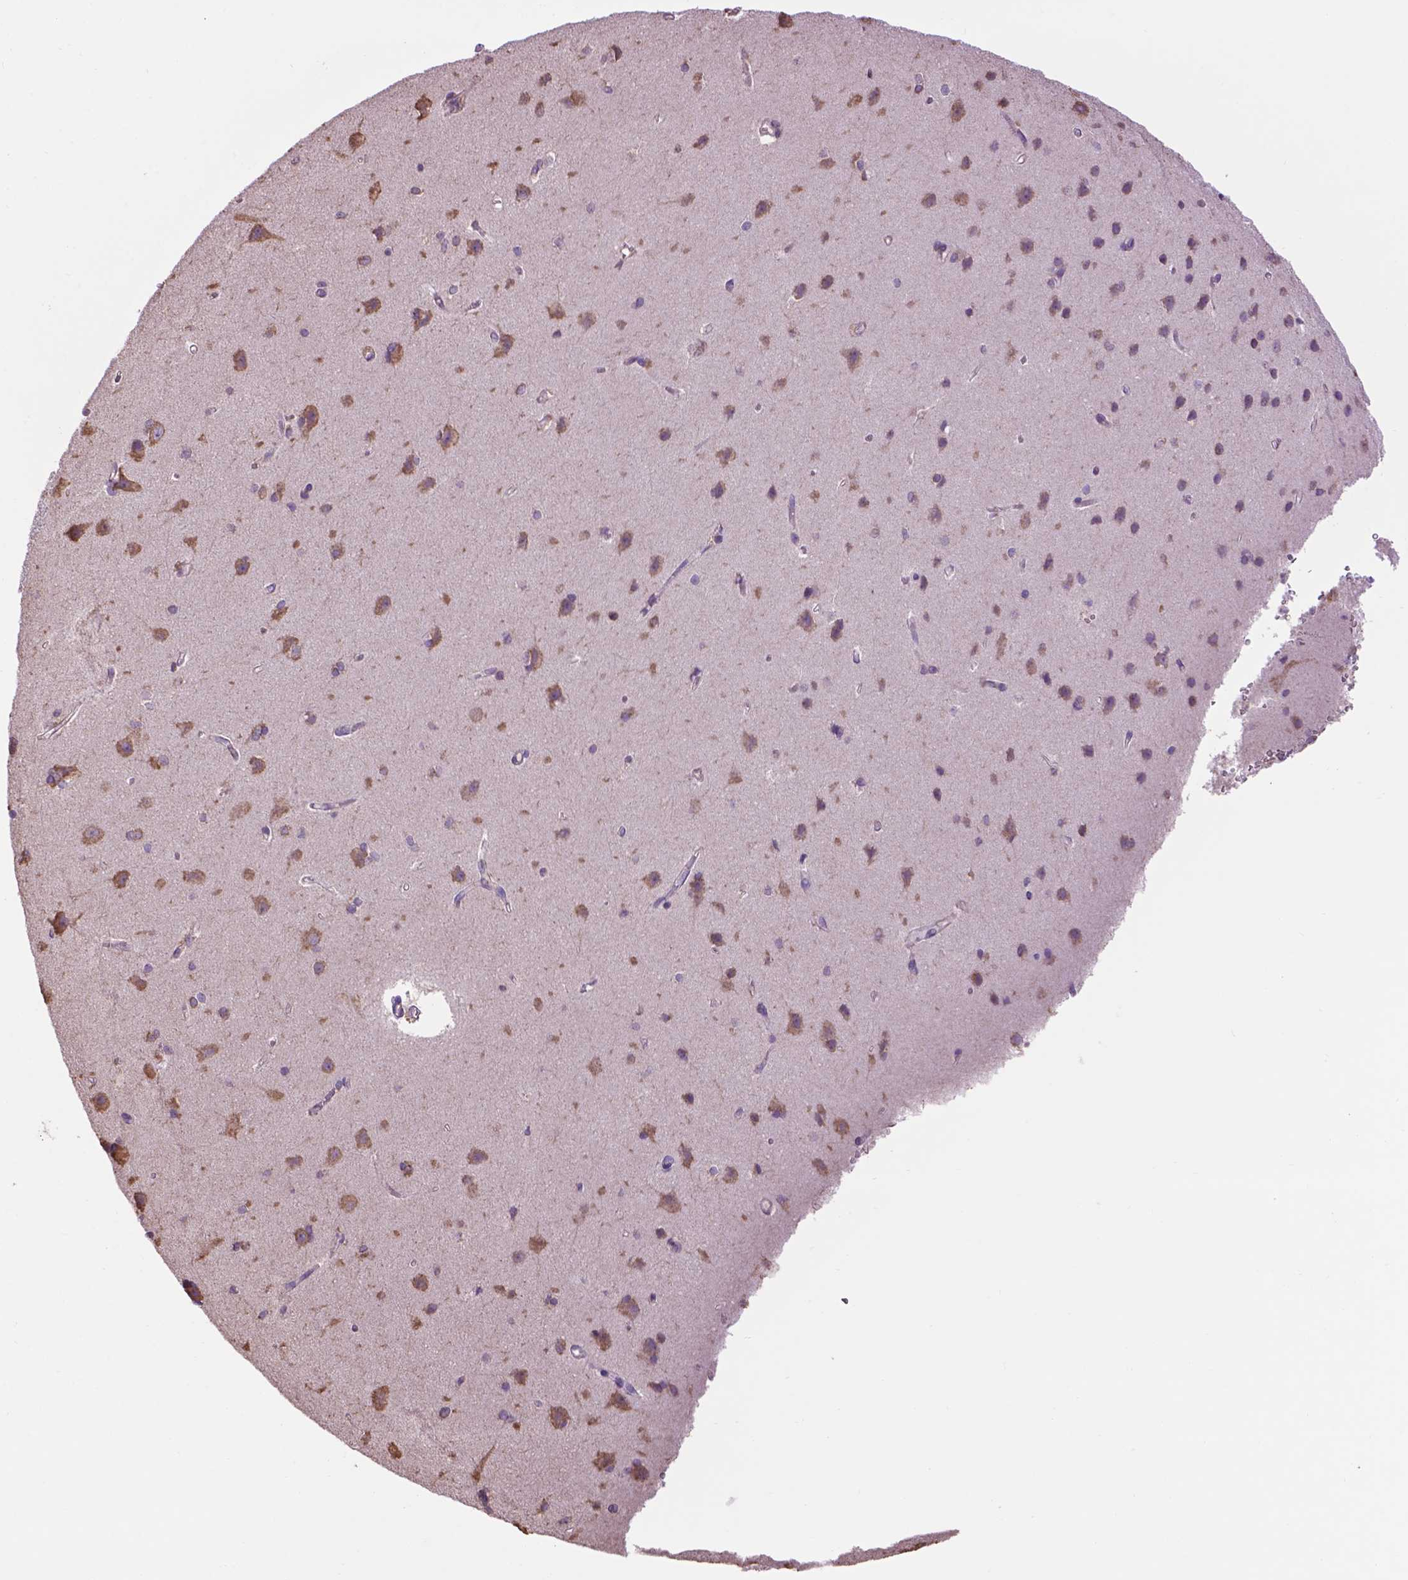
{"staining": {"intensity": "negative", "quantity": "none", "location": "none"}, "tissue": "cerebral cortex", "cell_type": "Endothelial cells", "image_type": "normal", "snomed": [{"axis": "morphology", "description": "Normal tissue, NOS"}, {"axis": "topography", "description": "Cerebral cortex"}], "caption": "The micrograph demonstrates no staining of endothelial cells in unremarkable cerebral cortex.", "gene": "PPP2R5E", "patient": {"sex": "male", "age": 37}}